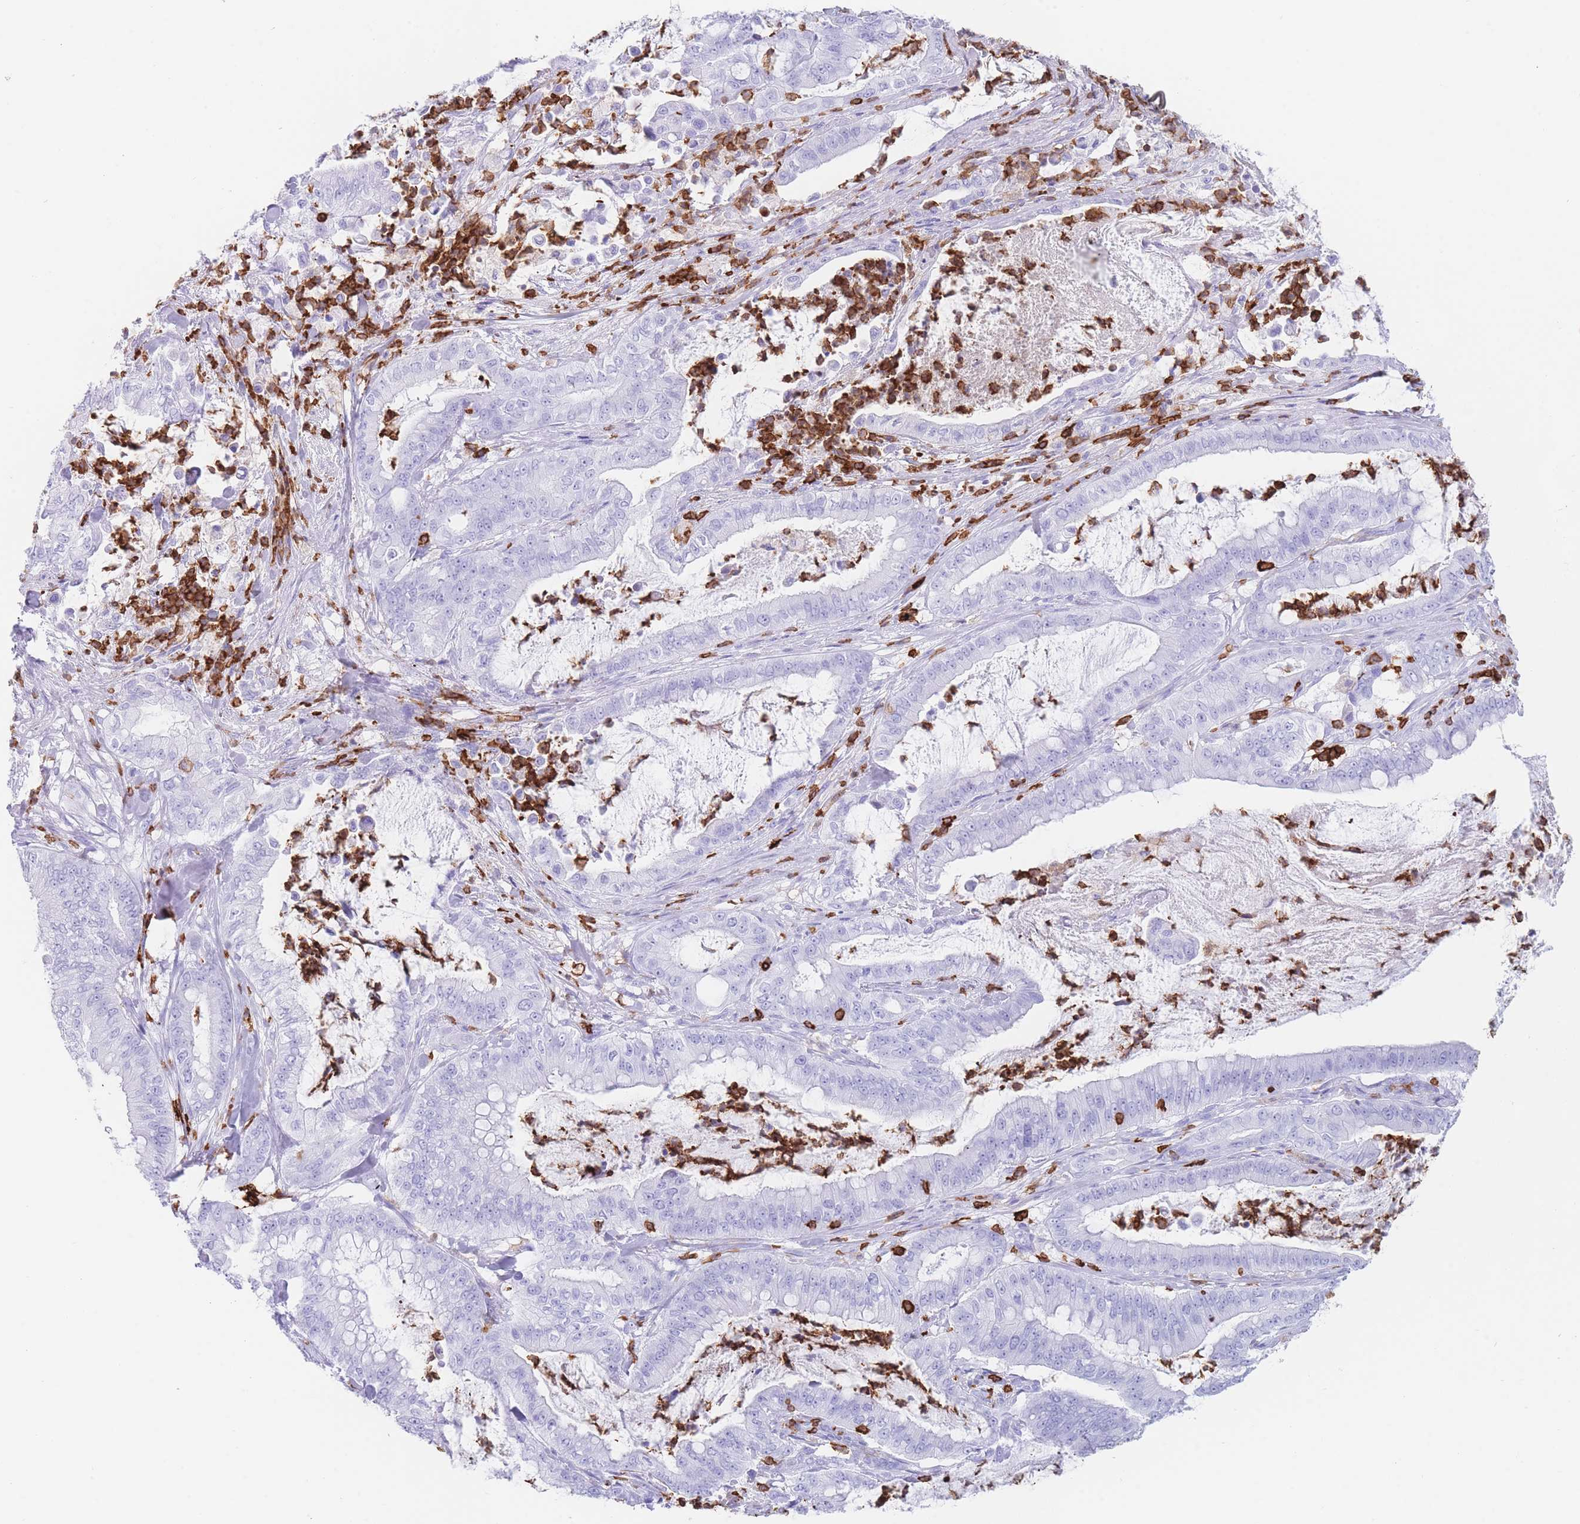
{"staining": {"intensity": "negative", "quantity": "none", "location": "none"}, "tissue": "pancreatic cancer", "cell_type": "Tumor cells", "image_type": "cancer", "snomed": [{"axis": "morphology", "description": "Adenocarcinoma, NOS"}, {"axis": "topography", "description": "Pancreas"}], "caption": "IHC histopathology image of human pancreatic adenocarcinoma stained for a protein (brown), which demonstrates no positivity in tumor cells.", "gene": "CORO1A", "patient": {"sex": "male", "age": 71}}